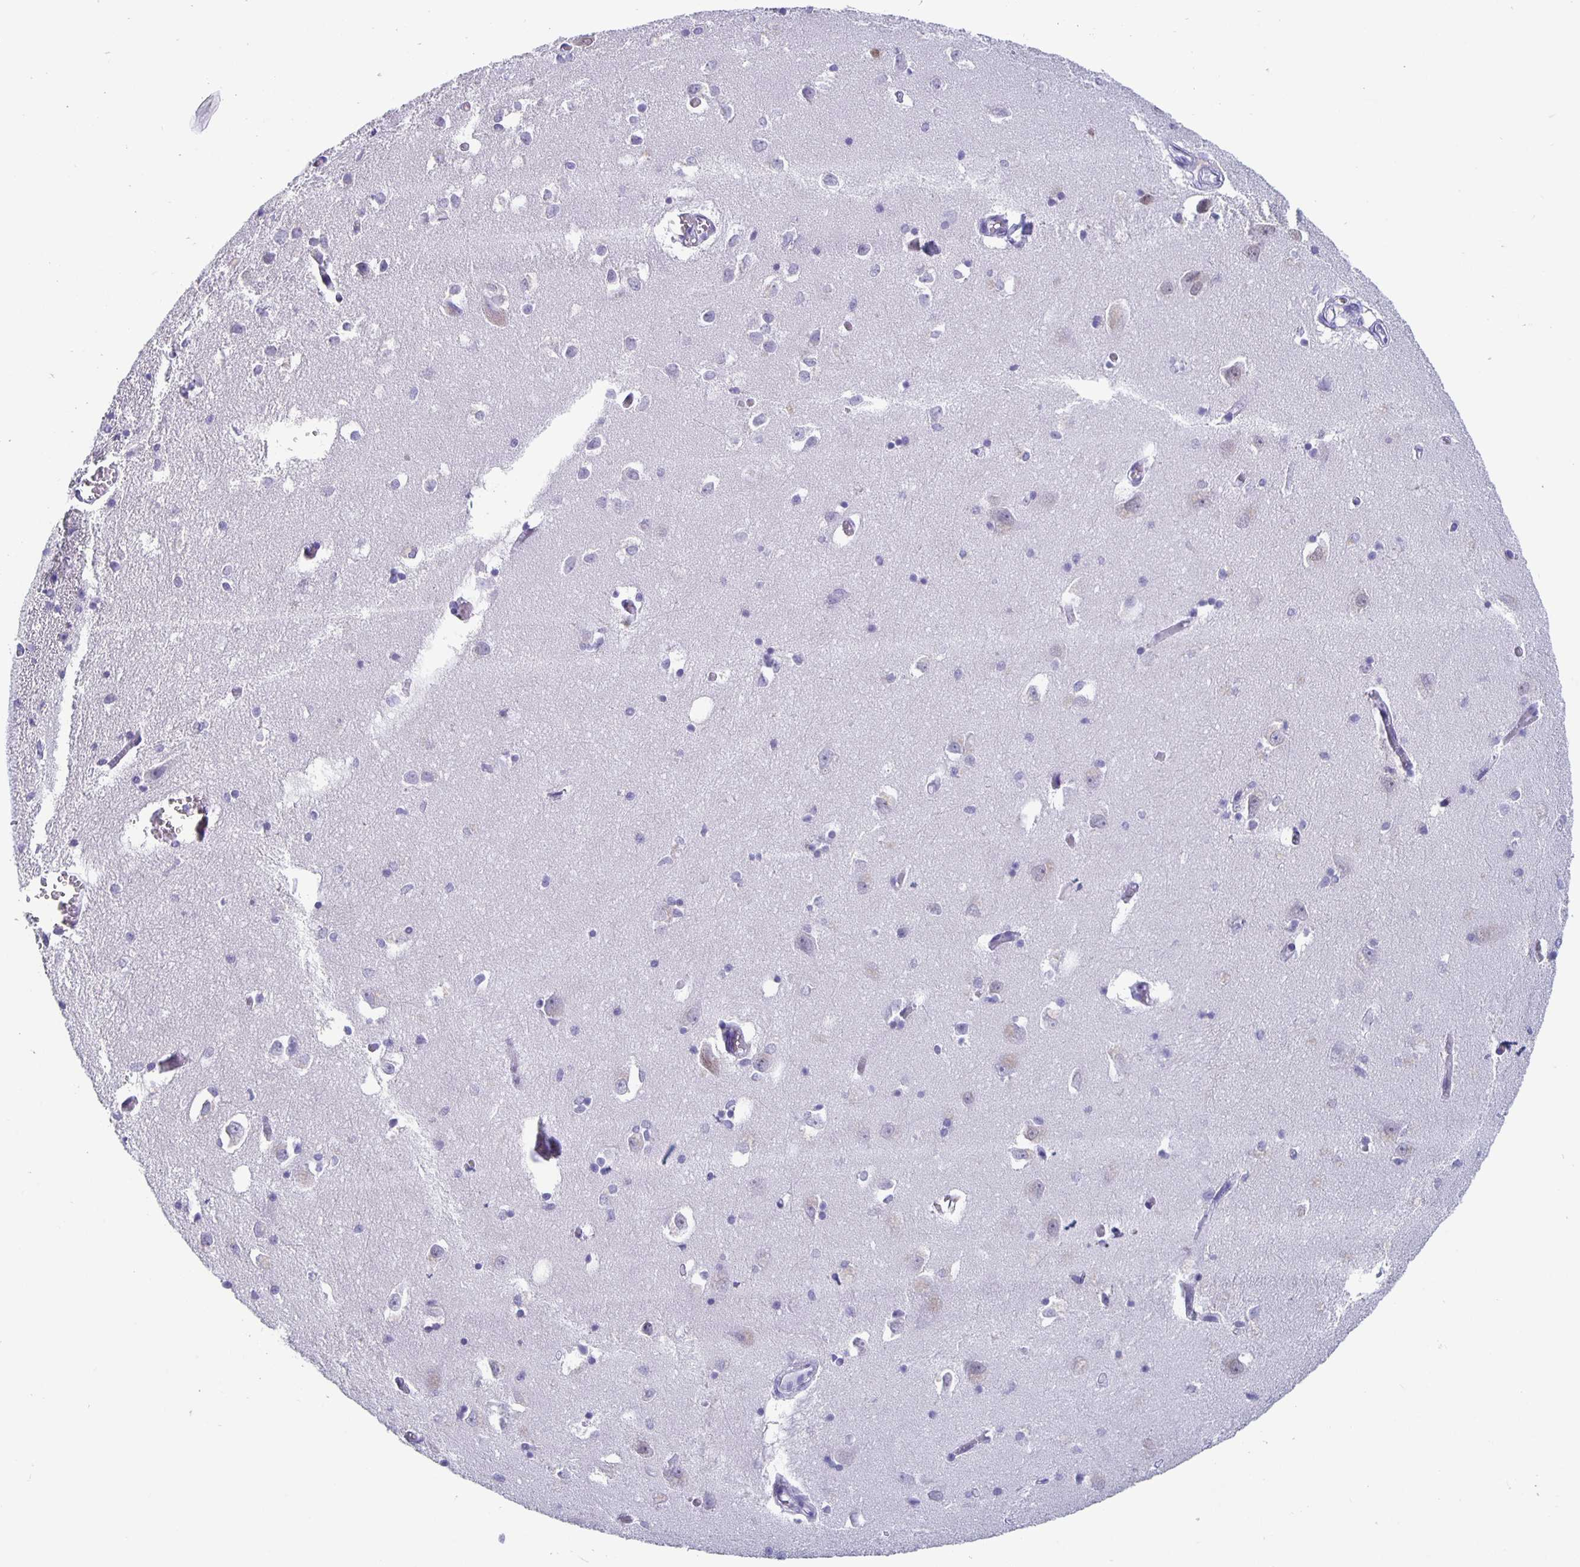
{"staining": {"intensity": "negative", "quantity": "none", "location": "none"}, "tissue": "caudate", "cell_type": "Glial cells", "image_type": "normal", "snomed": [{"axis": "morphology", "description": "Normal tissue, NOS"}, {"axis": "topography", "description": "Lateral ventricle wall"}, {"axis": "topography", "description": "Hippocampus"}], "caption": "Immunohistochemistry image of normal caudate stained for a protein (brown), which shows no positivity in glial cells.", "gene": "SATB2", "patient": {"sex": "female", "age": 63}}